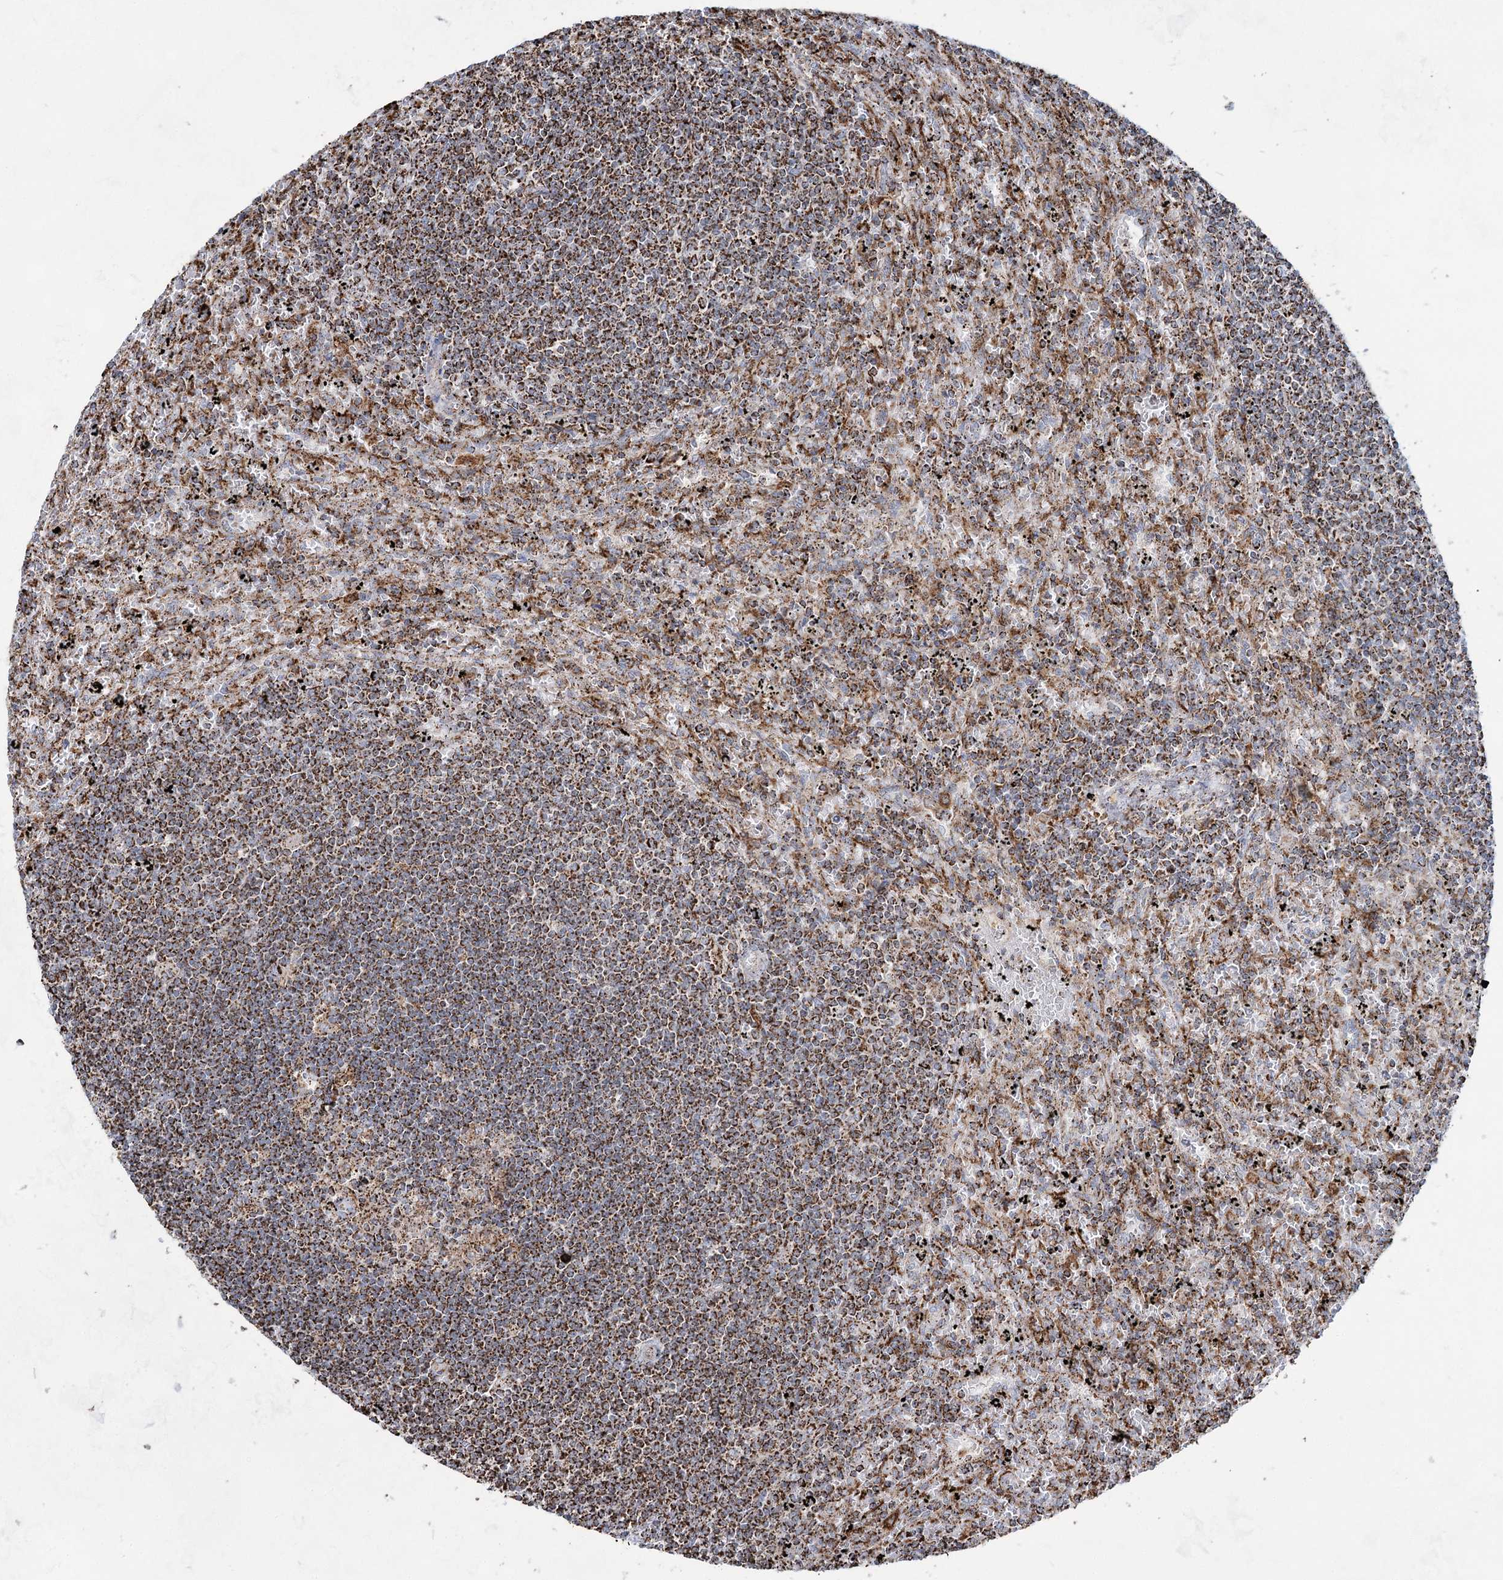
{"staining": {"intensity": "strong", "quantity": ">75%", "location": "cytoplasmic/membranous"}, "tissue": "lymphoma", "cell_type": "Tumor cells", "image_type": "cancer", "snomed": [{"axis": "morphology", "description": "Malignant lymphoma, non-Hodgkin's type, Low grade"}, {"axis": "topography", "description": "Spleen"}], "caption": "A histopathology image of human low-grade malignant lymphoma, non-Hodgkin's type stained for a protein exhibits strong cytoplasmic/membranous brown staining in tumor cells.", "gene": "CWF19L1", "patient": {"sex": "male", "age": 76}}